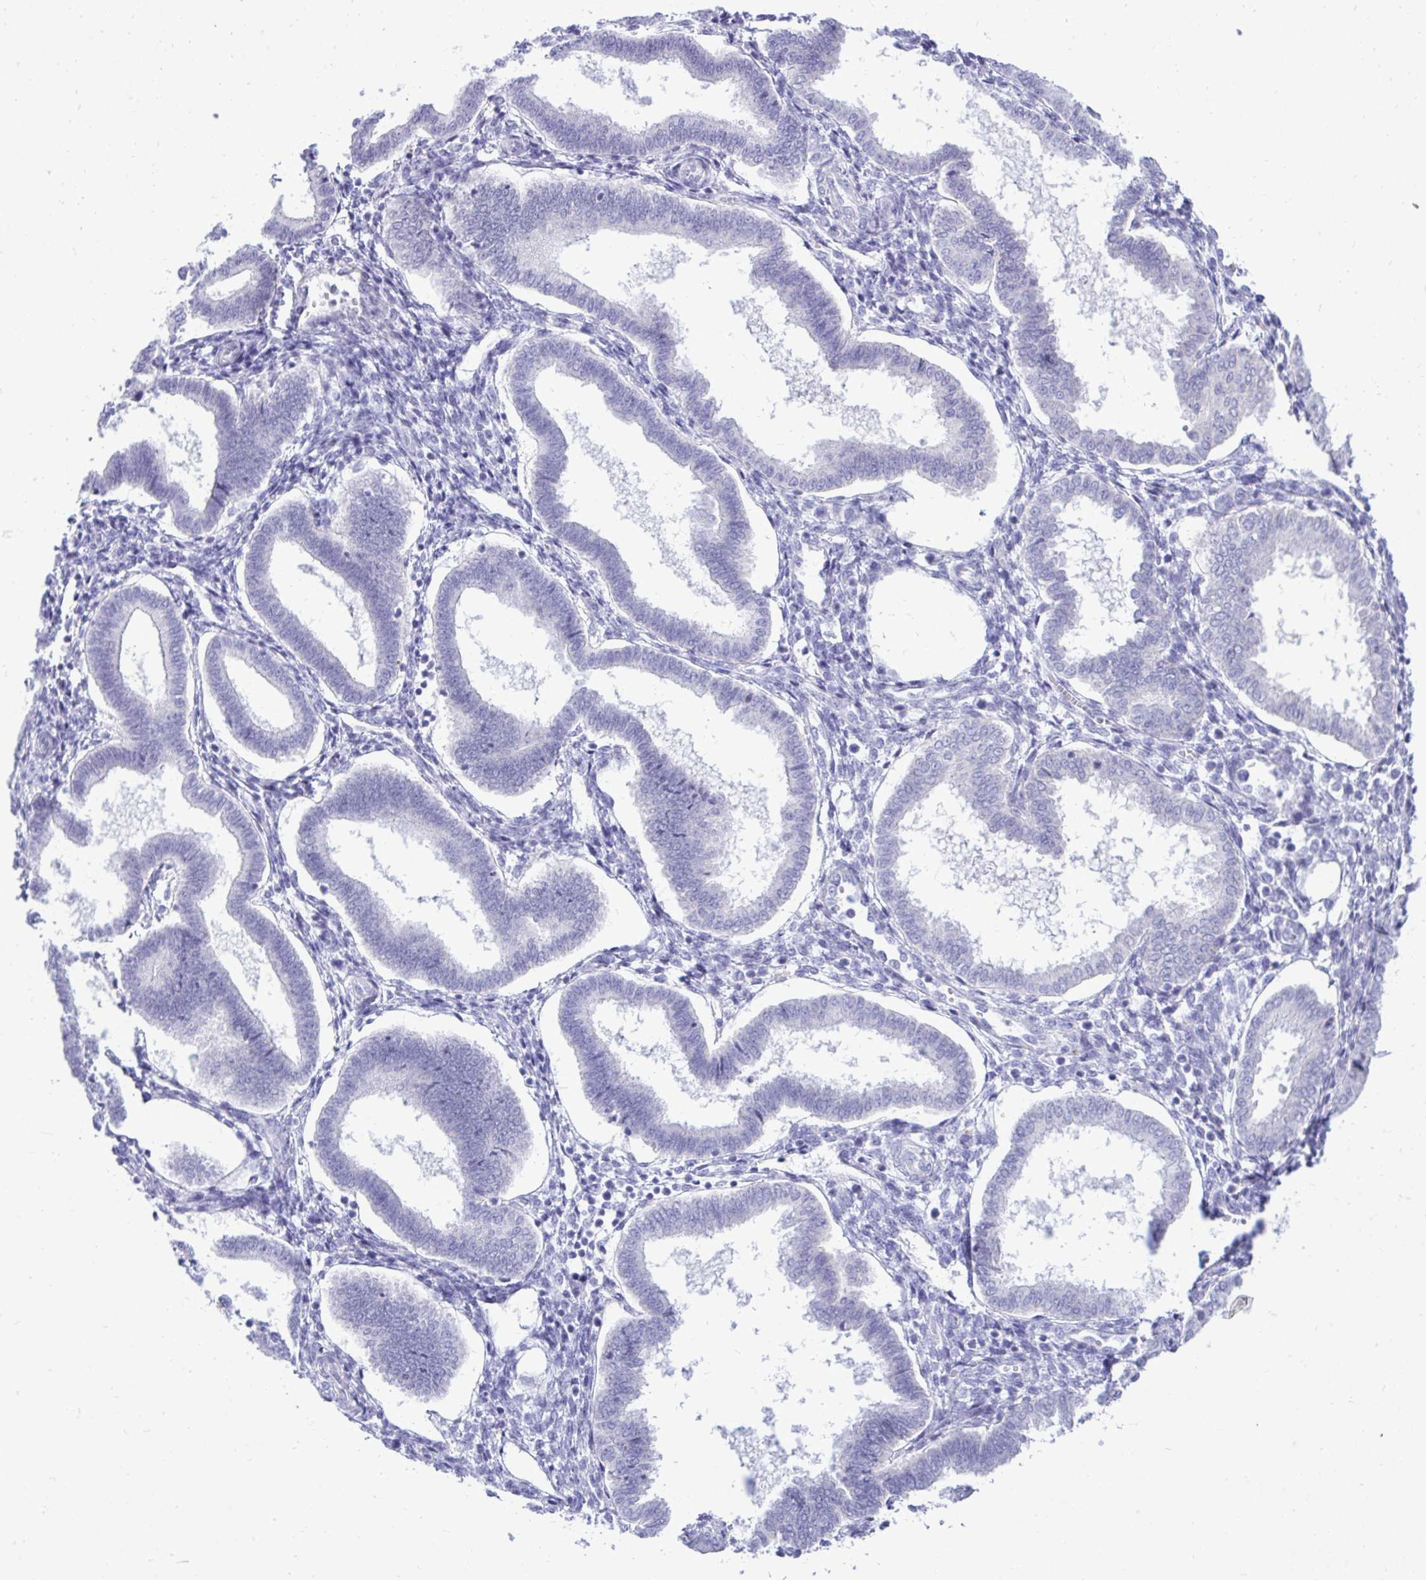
{"staining": {"intensity": "negative", "quantity": "none", "location": "none"}, "tissue": "endometrium", "cell_type": "Cells in endometrial stroma", "image_type": "normal", "snomed": [{"axis": "morphology", "description": "Normal tissue, NOS"}, {"axis": "topography", "description": "Endometrium"}], "caption": "High magnification brightfield microscopy of normal endometrium stained with DAB (3,3'-diaminobenzidine) (brown) and counterstained with hematoxylin (blue): cells in endometrial stroma show no significant positivity.", "gene": "GABRA1", "patient": {"sex": "female", "age": 24}}